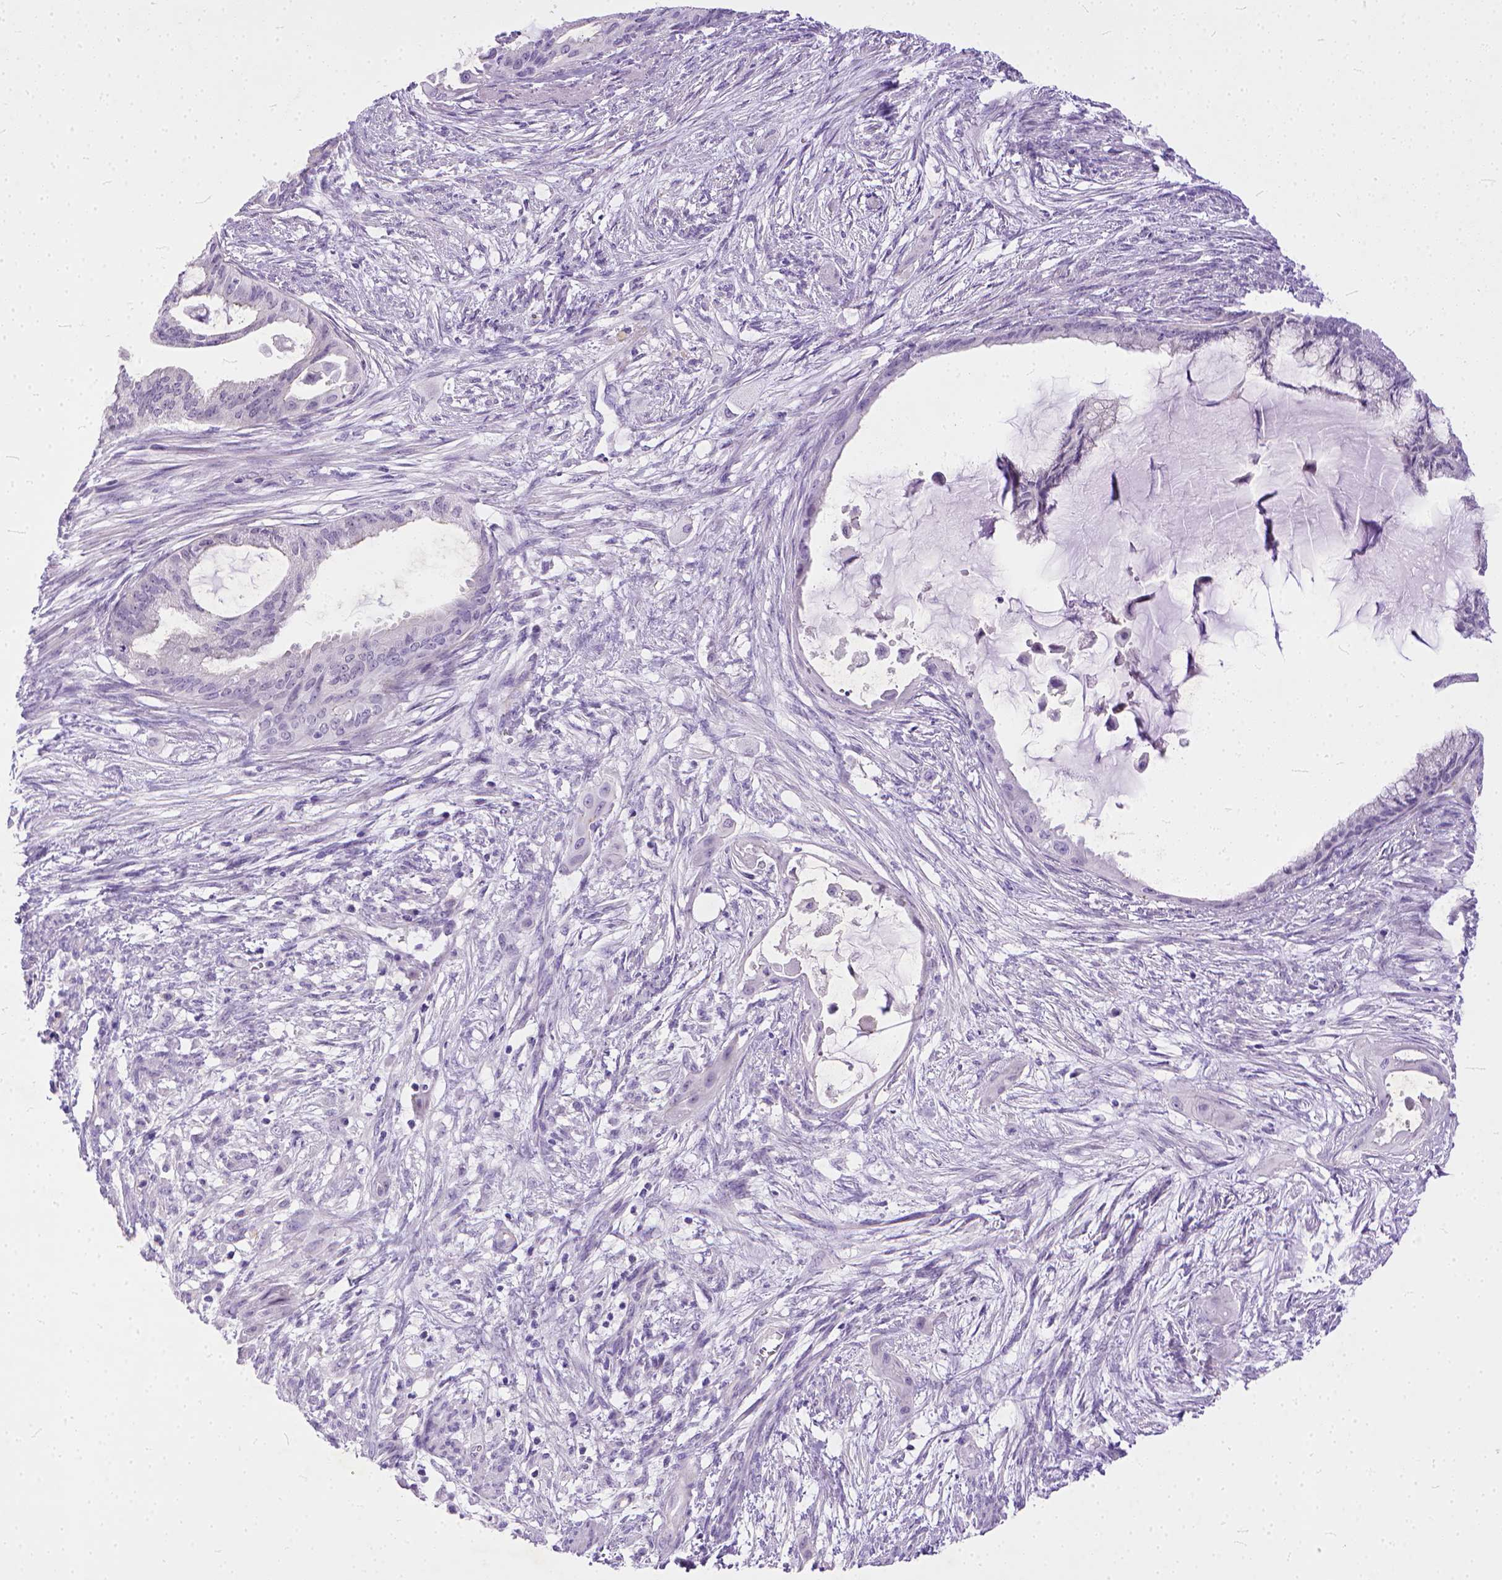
{"staining": {"intensity": "negative", "quantity": "none", "location": "none"}, "tissue": "endometrial cancer", "cell_type": "Tumor cells", "image_type": "cancer", "snomed": [{"axis": "morphology", "description": "Adenocarcinoma, NOS"}, {"axis": "topography", "description": "Endometrium"}], "caption": "DAB immunohistochemical staining of endometrial cancer reveals no significant staining in tumor cells.", "gene": "ADGRF1", "patient": {"sex": "female", "age": 86}}